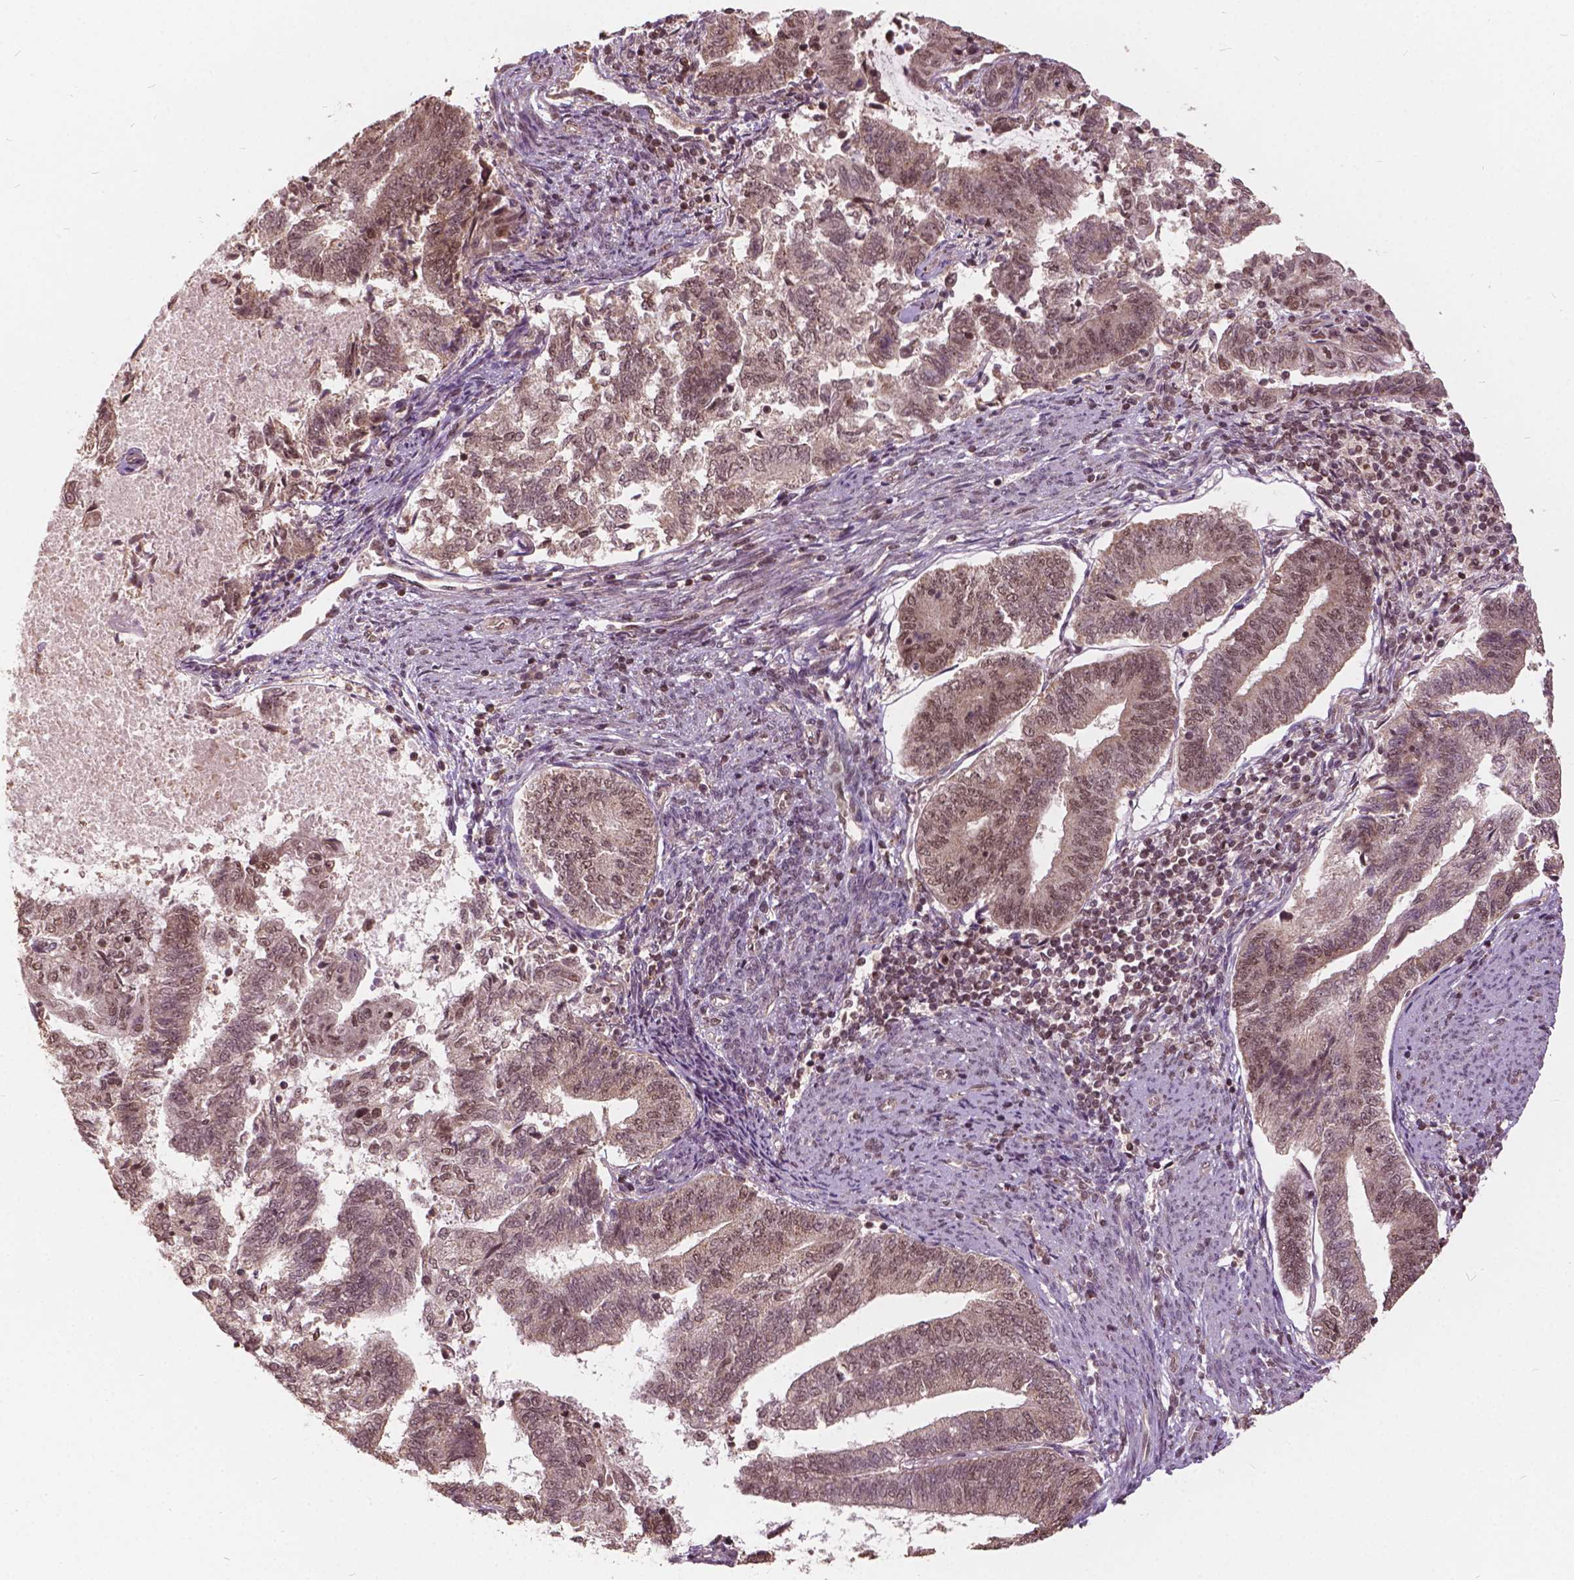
{"staining": {"intensity": "weak", "quantity": ">75%", "location": "cytoplasmic/membranous,nuclear"}, "tissue": "endometrial cancer", "cell_type": "Tumor cells", "image_type": "cancer", "snomed": [{"axis": "morphology", "description": "Adenocarcinoma, NOS"}, {"axis": "topography", "description": "Endometrium"}], "caption": "Human endometrial adenocarcinoma stained for a protein (brown) shows weak cytoplasmic/membranous and nuclear positive expression in approximately >75% of tumor cells.", "gene": "GPS2", "patient": {"sex": "female", "age": 65}}